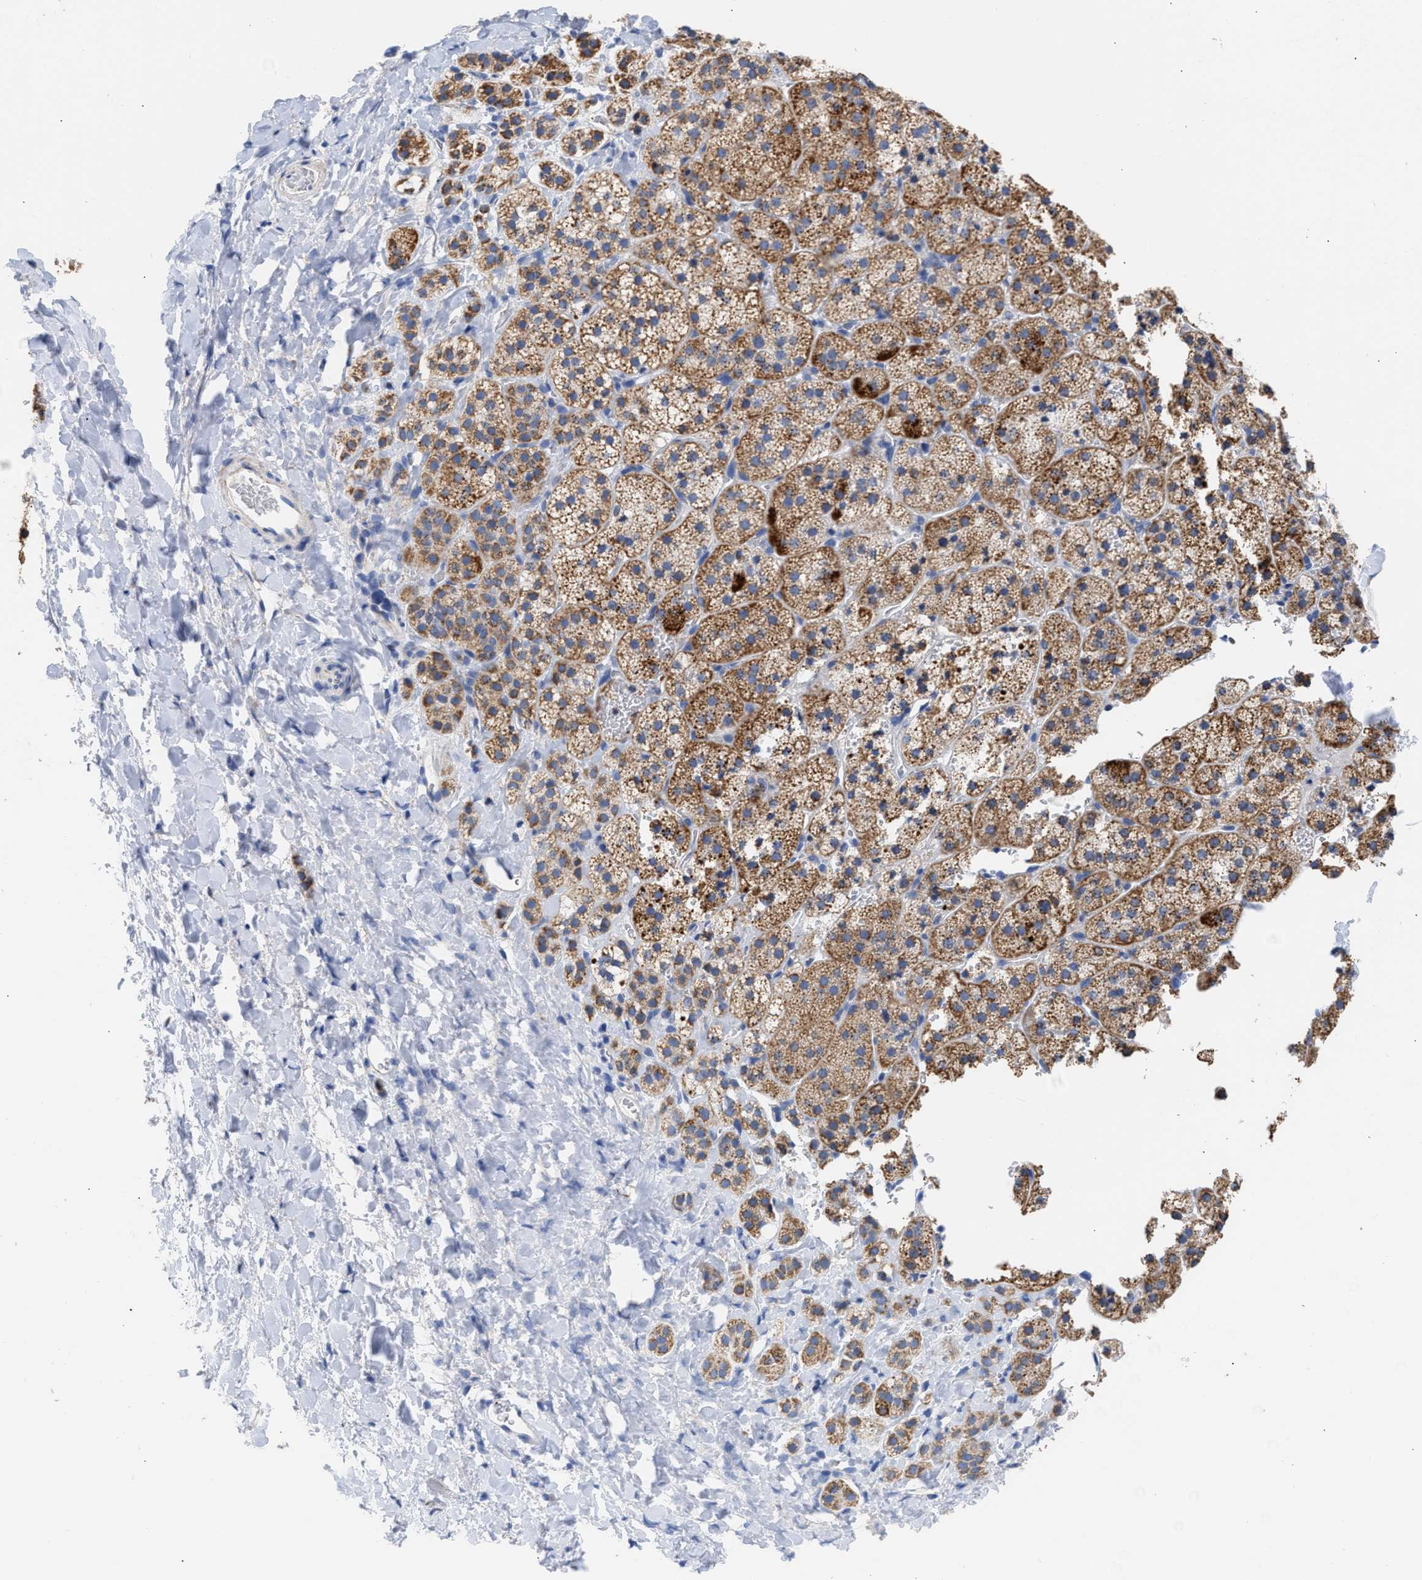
{"staining": {"intensity": "moderate", "quantity": ">75%", "location": "cytoplasmic/membranous"}, "tissue": "adrenal gland", "cell_type": "Glandular cells", "image_type": "normal", "snomed": [{"axis": "morphology", "description": "Normal tissue, NOS"}, {"axis": "topography", "description": "Adrenal gland"}], "caption": "Immunohistochemistry (IHC) photomicrograph of benign adrenal gland: adrenal gland stained using immunohistochemistry (IHC) shows medium levels of moderate protein expression localized specifically in the cytoplasmic/membranous of glandular cells, appearing as a cytoplasmic/membranous brown color.", "gene": "ACOT13", "patient": {"sex": "female", "age": 44}}